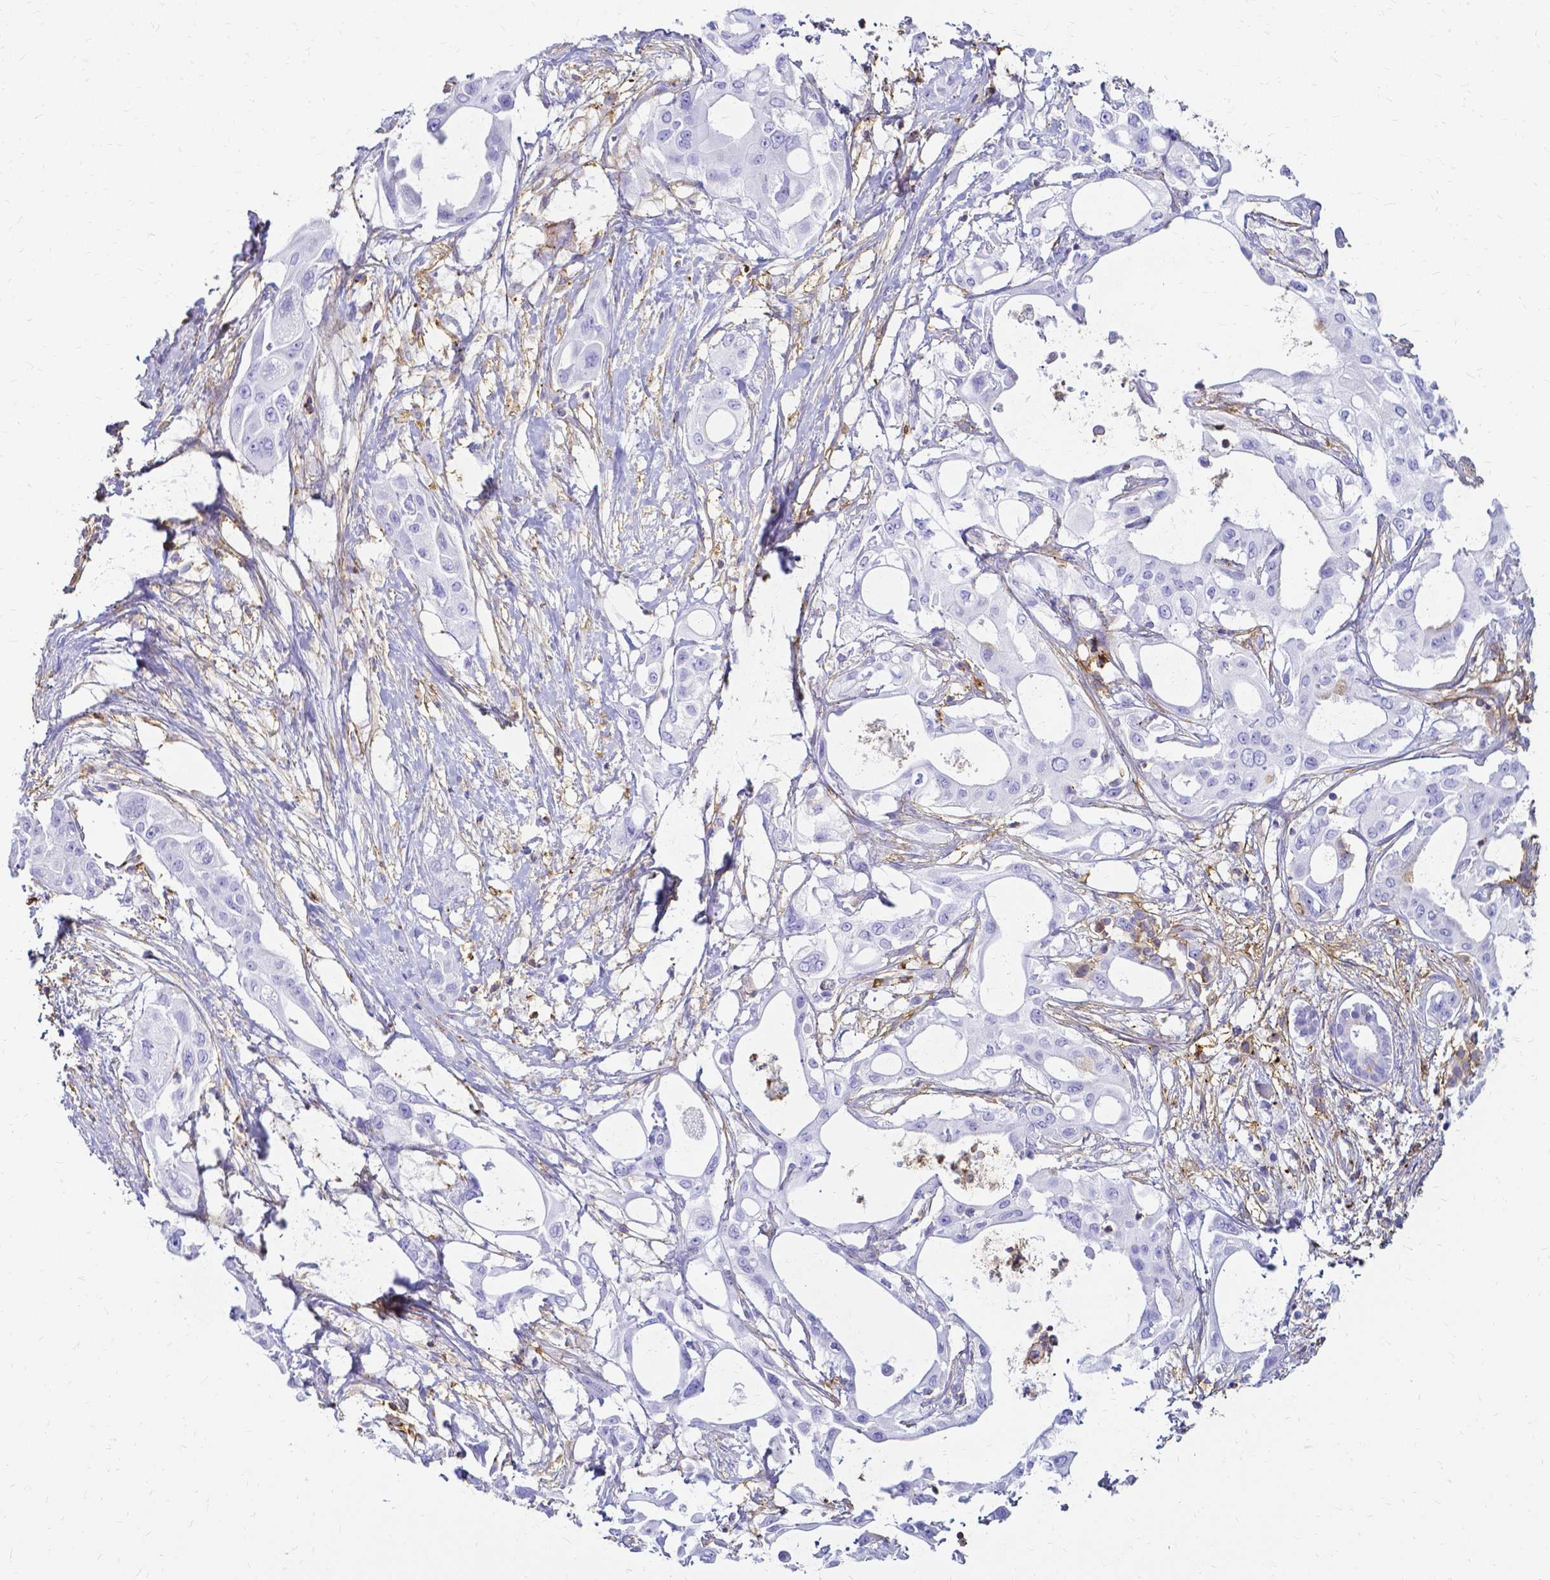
{"staining": {"intensity": "negative", "quantity": "none", "location": "none"}, "tissue": "pancreatic cancer", "cell_type": "Tumor cells", "image_type": "cancer", "snomed": [{"axis": "morphology", "description": "Adenocarcinoma, NOS"}, {"axis": "topography", "description": "Pancreas"}], "caption": "The micrograph exhibits no significant expression in tumor cells of pancreatic adenocarcinoma. (DAB (3,3'-diaminobenzidine) immunohistochemistry with hematoxylin counter stain).", "gene": "HSPA12A", "patient": {"sex": "female", "age": 68}}